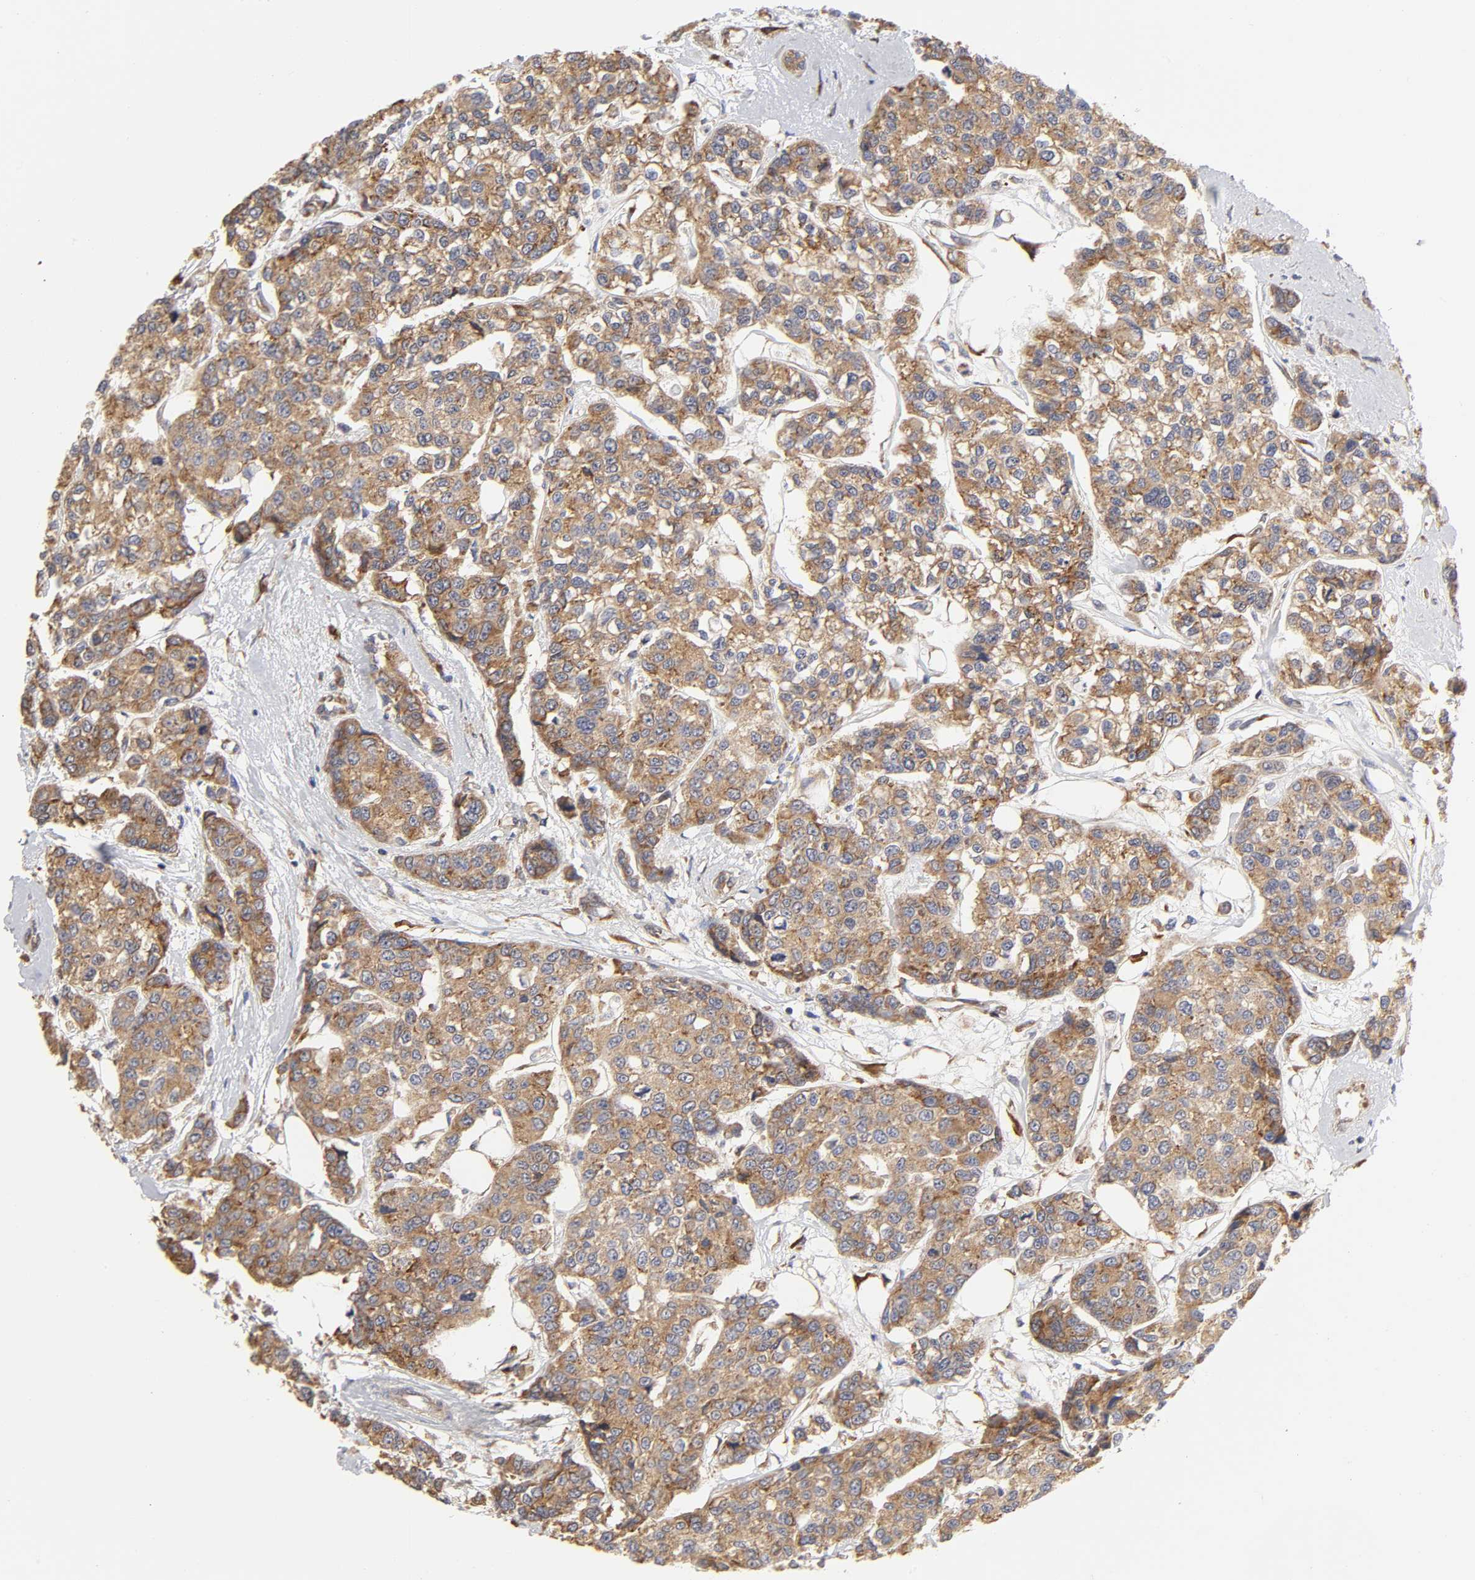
{"staining": {"intensity": "strong", "quantity": ">75%", "location": "cytoplasmic/membranous"}, "tissue": "breast cancer", "cell_type": "Tumor cells", "image_type": "cancer", "snomed": [{"axis": "morphology", "description": "Duct carcinoma"}, {"axis": "topography", "description": "Breast"}], "caption": "Immunohistochemistry (IHC) histopathology image of breast cancer (infiltrating ductal carcinoma) stained for a protein (brown), which exhibits high levels of strong cytoplasmic/membranous expression in approximately >75% of tumor cells.", "gene": "RPL14", "patient": {"sex": "female", "age": 51}}